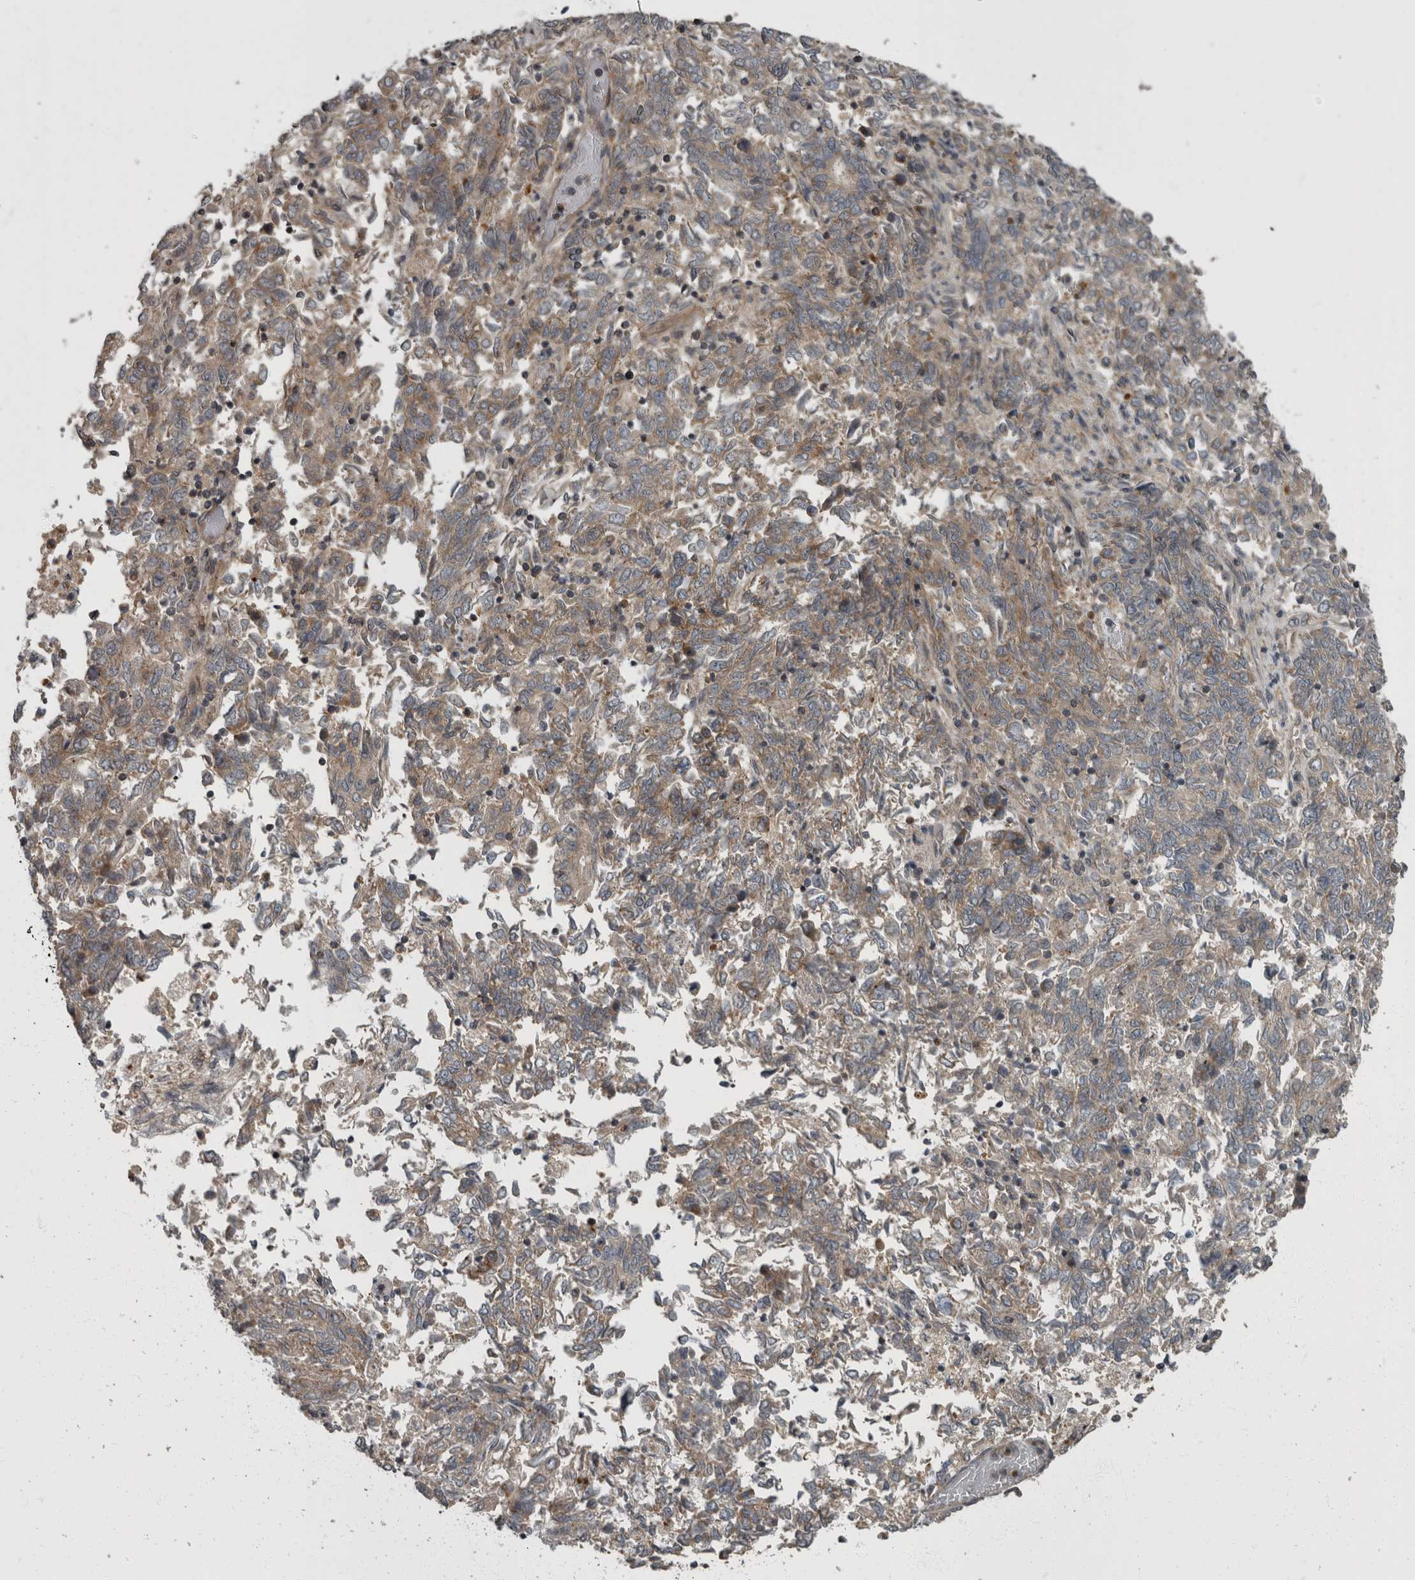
{"staining": {"intensity": "weak", "quantity": ">75%", "location": "cytoplasmic/membranous"}, "tissue": "endometrial cancer", "cell_type": "Tumor cells", "image_type": "cancer", "snomed": [{"axis": "morphology", "description": "Adenocarcinoma, NOS"}, {"axis": "topography", "description": "Endometrium"}], "caption": "DAB (3,3'-diaminobenzidine) immunohistochemical staining of human endometrial cancer (adenocarcinoma) reveals weak cytoplasmic/membranous protein expression in approximately >75% of tumor cells.", "gene": "VEGFD", "patient": {"sex": "female", "age": 80}}